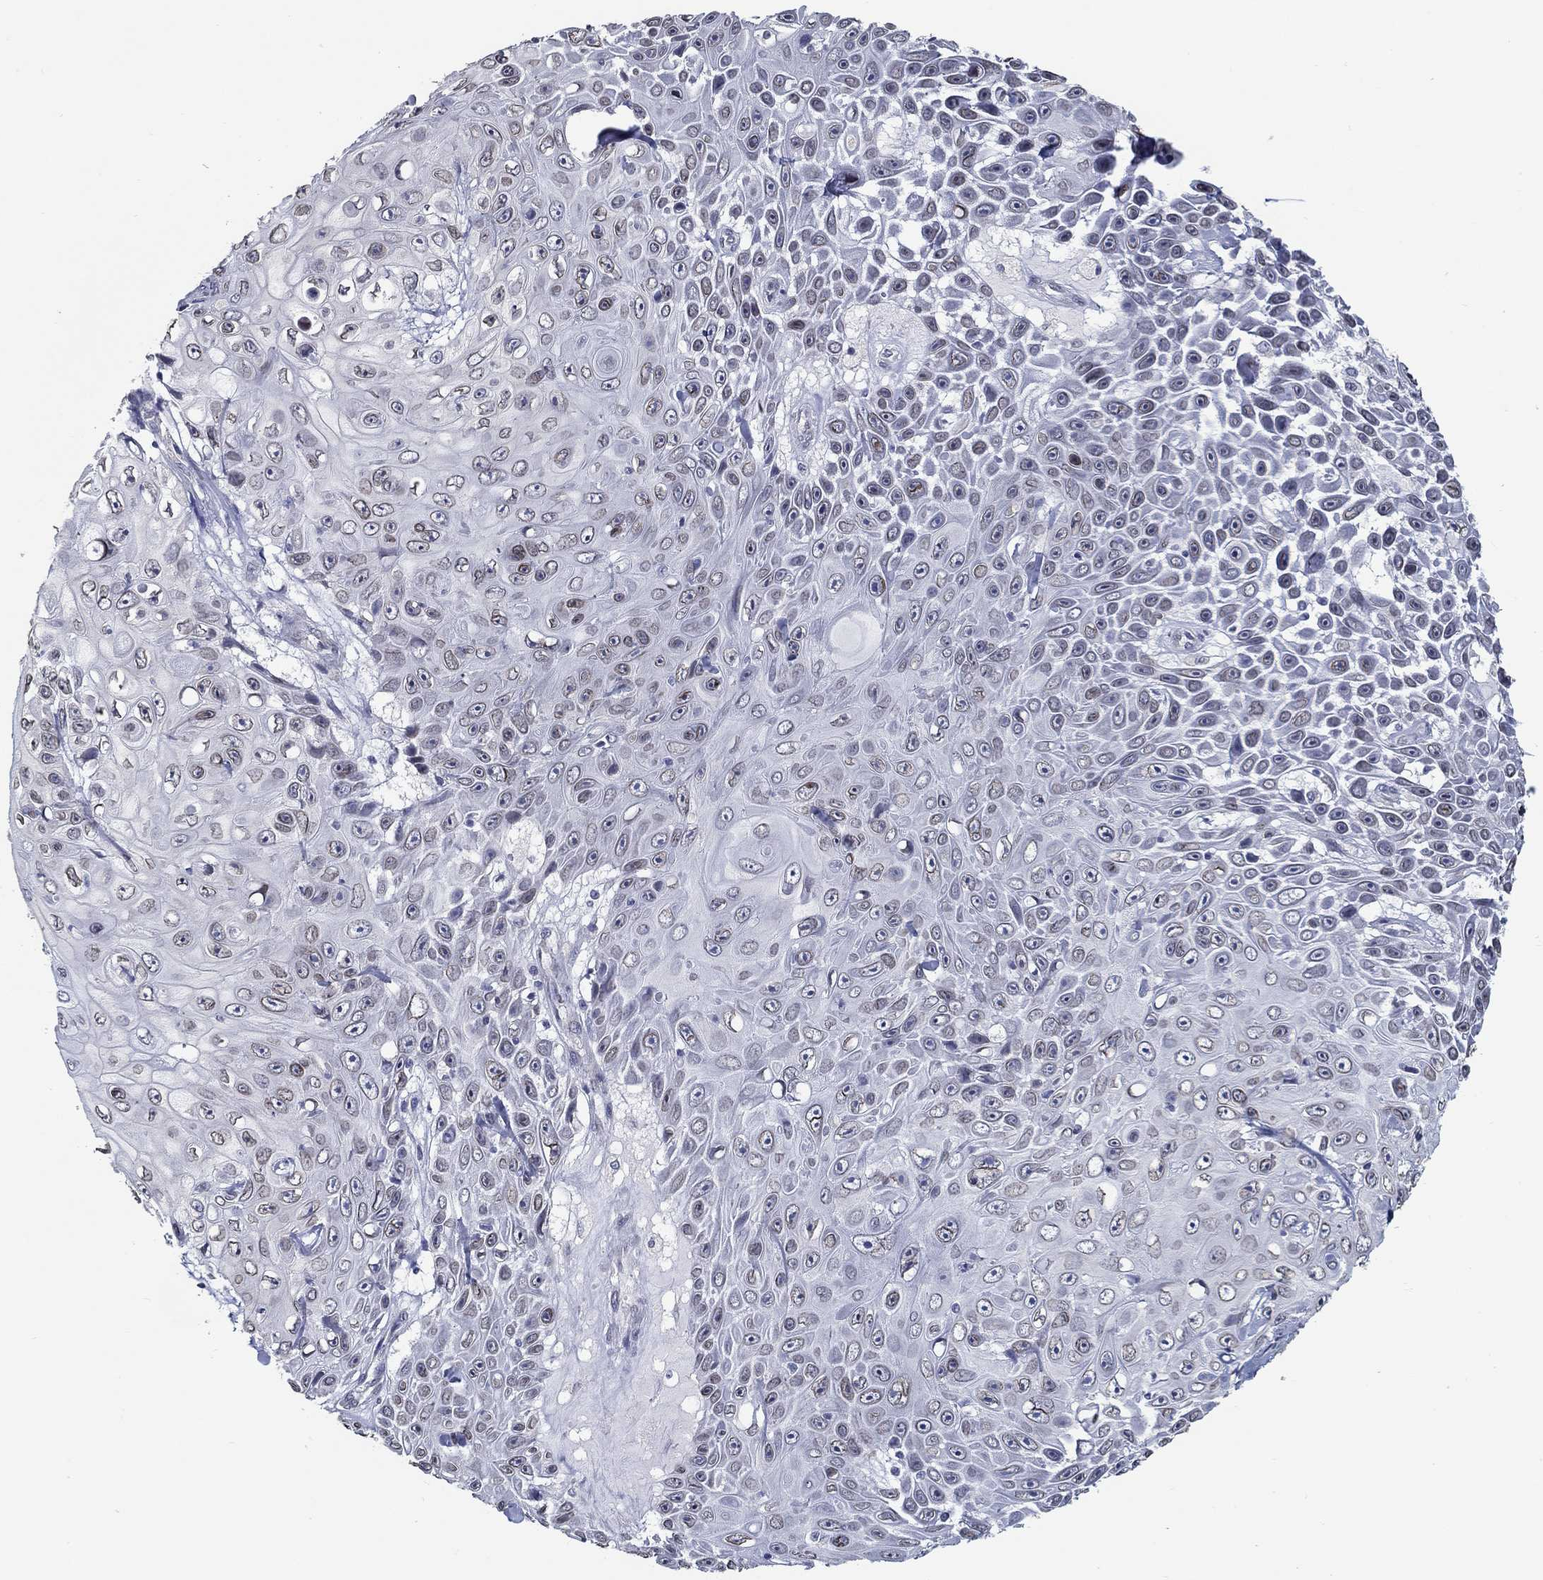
{"staining": {"intensity": "negative", "quantity": "none", "location": "none"}, "tissue": "skin cancer", "cell_type": "Tumor cells", "image_type": "cancer", "snomed": [{"axis": "morphology", "description": "Squamous cell carcinoma, NOS"}, {"axis": "topography", "description": "Skin"}], "caption": "Immunohistochemistry of human skin cancer exhibits no expression in tumor cells.", "gene": "NUP155", "patient": {"sex": "male", "age": 82}}